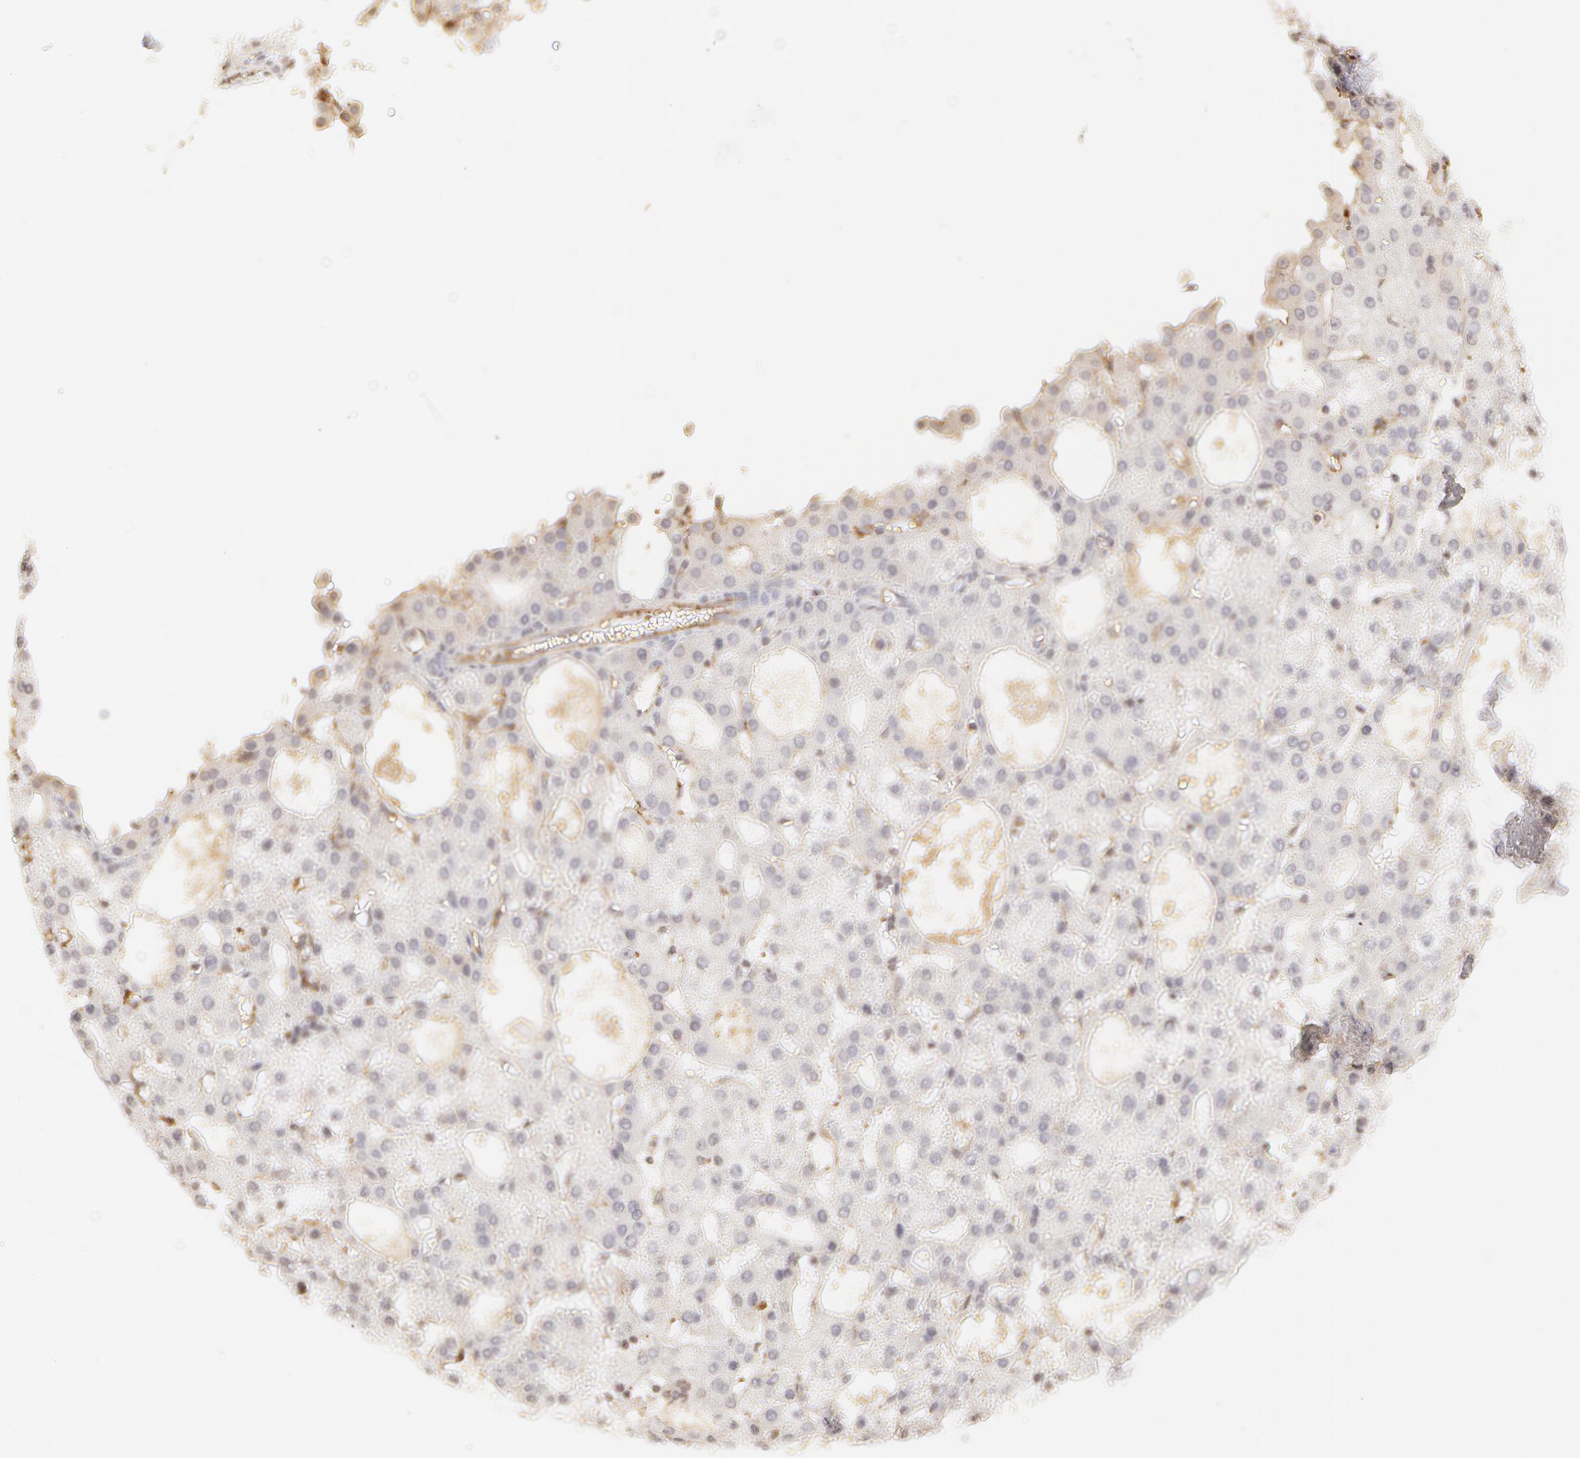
{"staining": {"intensity": "negative", "quantity": "none", "location": "none"}, "tissue": "liver cancer", "cell_type": "Tumor cells", "image_type": "cancer", "snomed": [{"axis": "morphology", "description": "Carcinoma, Hepatocellular, NOS"}, {"axis": "topography", "description": "Liver"}], "caption": "Tumor cells are negative for brown protein staining in liver cancer (hepatocellular carcinoma).", "gene": "VWF", "patient": {"sex": "male", "age": 47}}